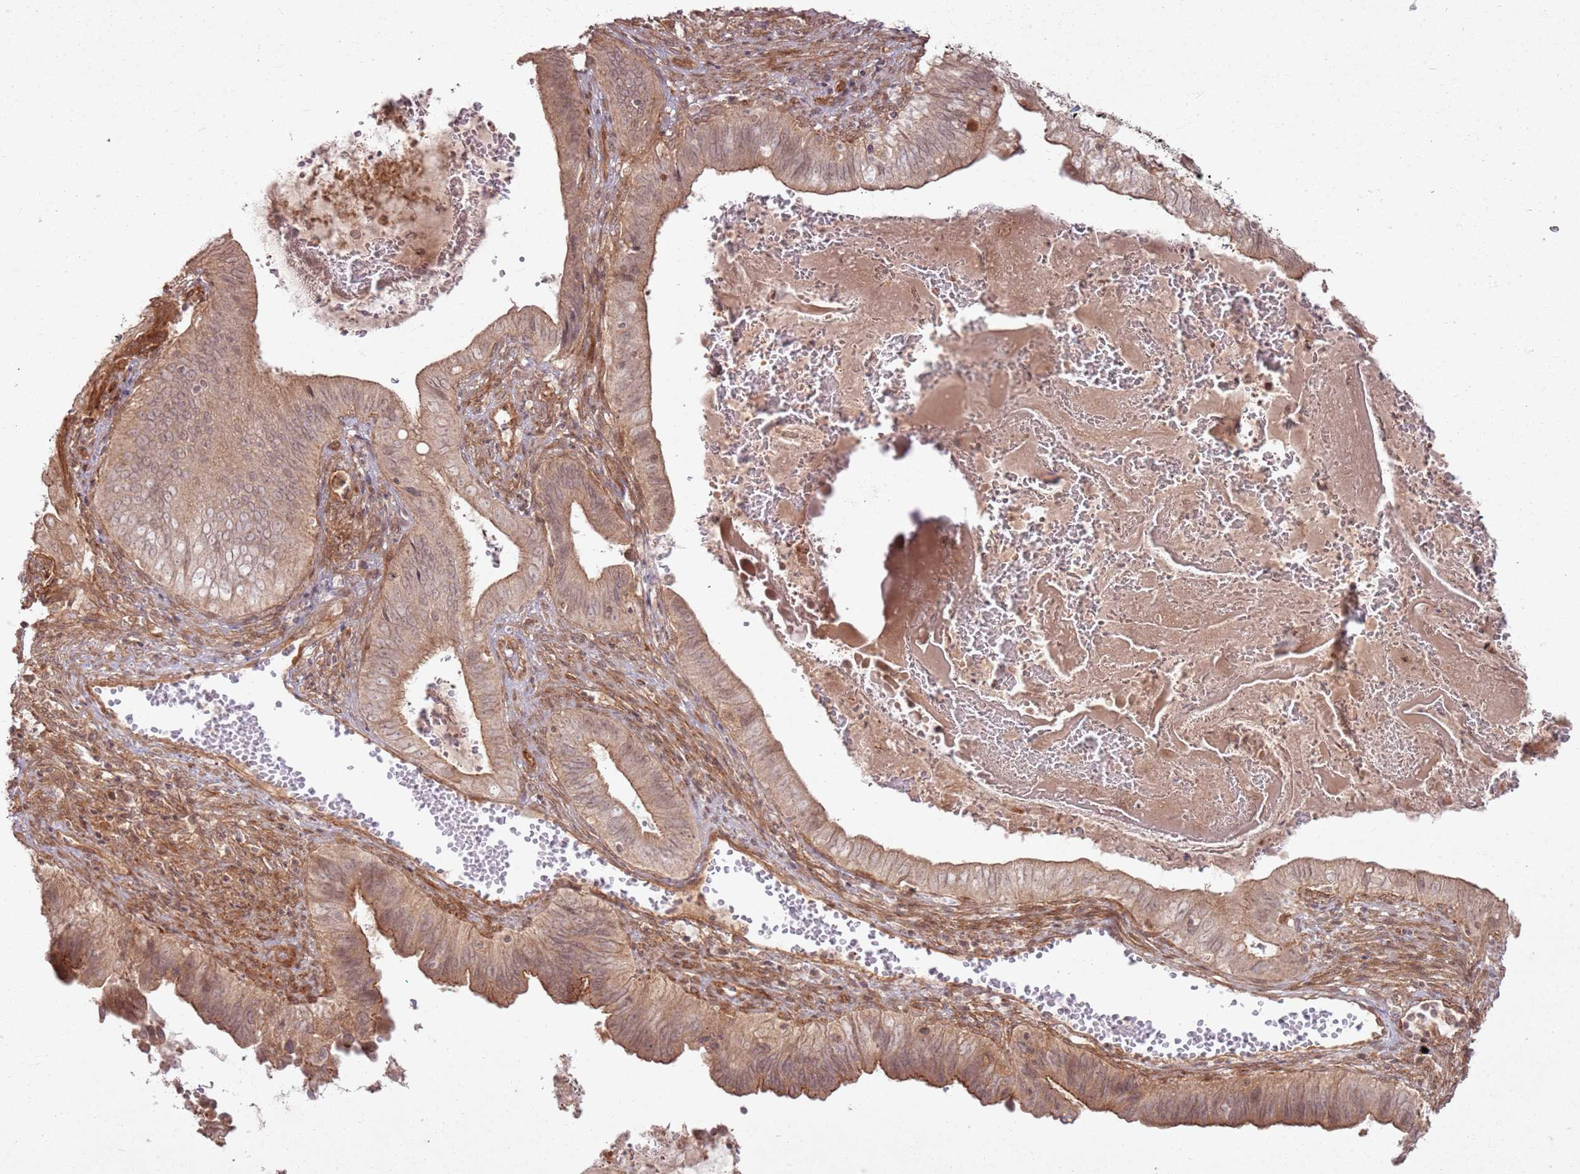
{"staining": {"intensity": "moderate", "quantity": ">75%", "location": "cytoplasmic/membranous"}, "tissue": "cervical cancer", "cell_type": "Tumor cells", "image_type": "cancer", "snomed": [{"axis": "morphology", "description": "Adenocarcinoma, NOS"}, {"axis": "topography", "description": "Cervix"}], "caption": "High-power microscopy captured an immunohistochemistry histopathology image of cervical cancer, revealing moderate cytoplasmic/membranous positivity in approximately >75% of tumor cells.", "gene": "ZNF623", "patient": {"sex": "female", "age": 42}}